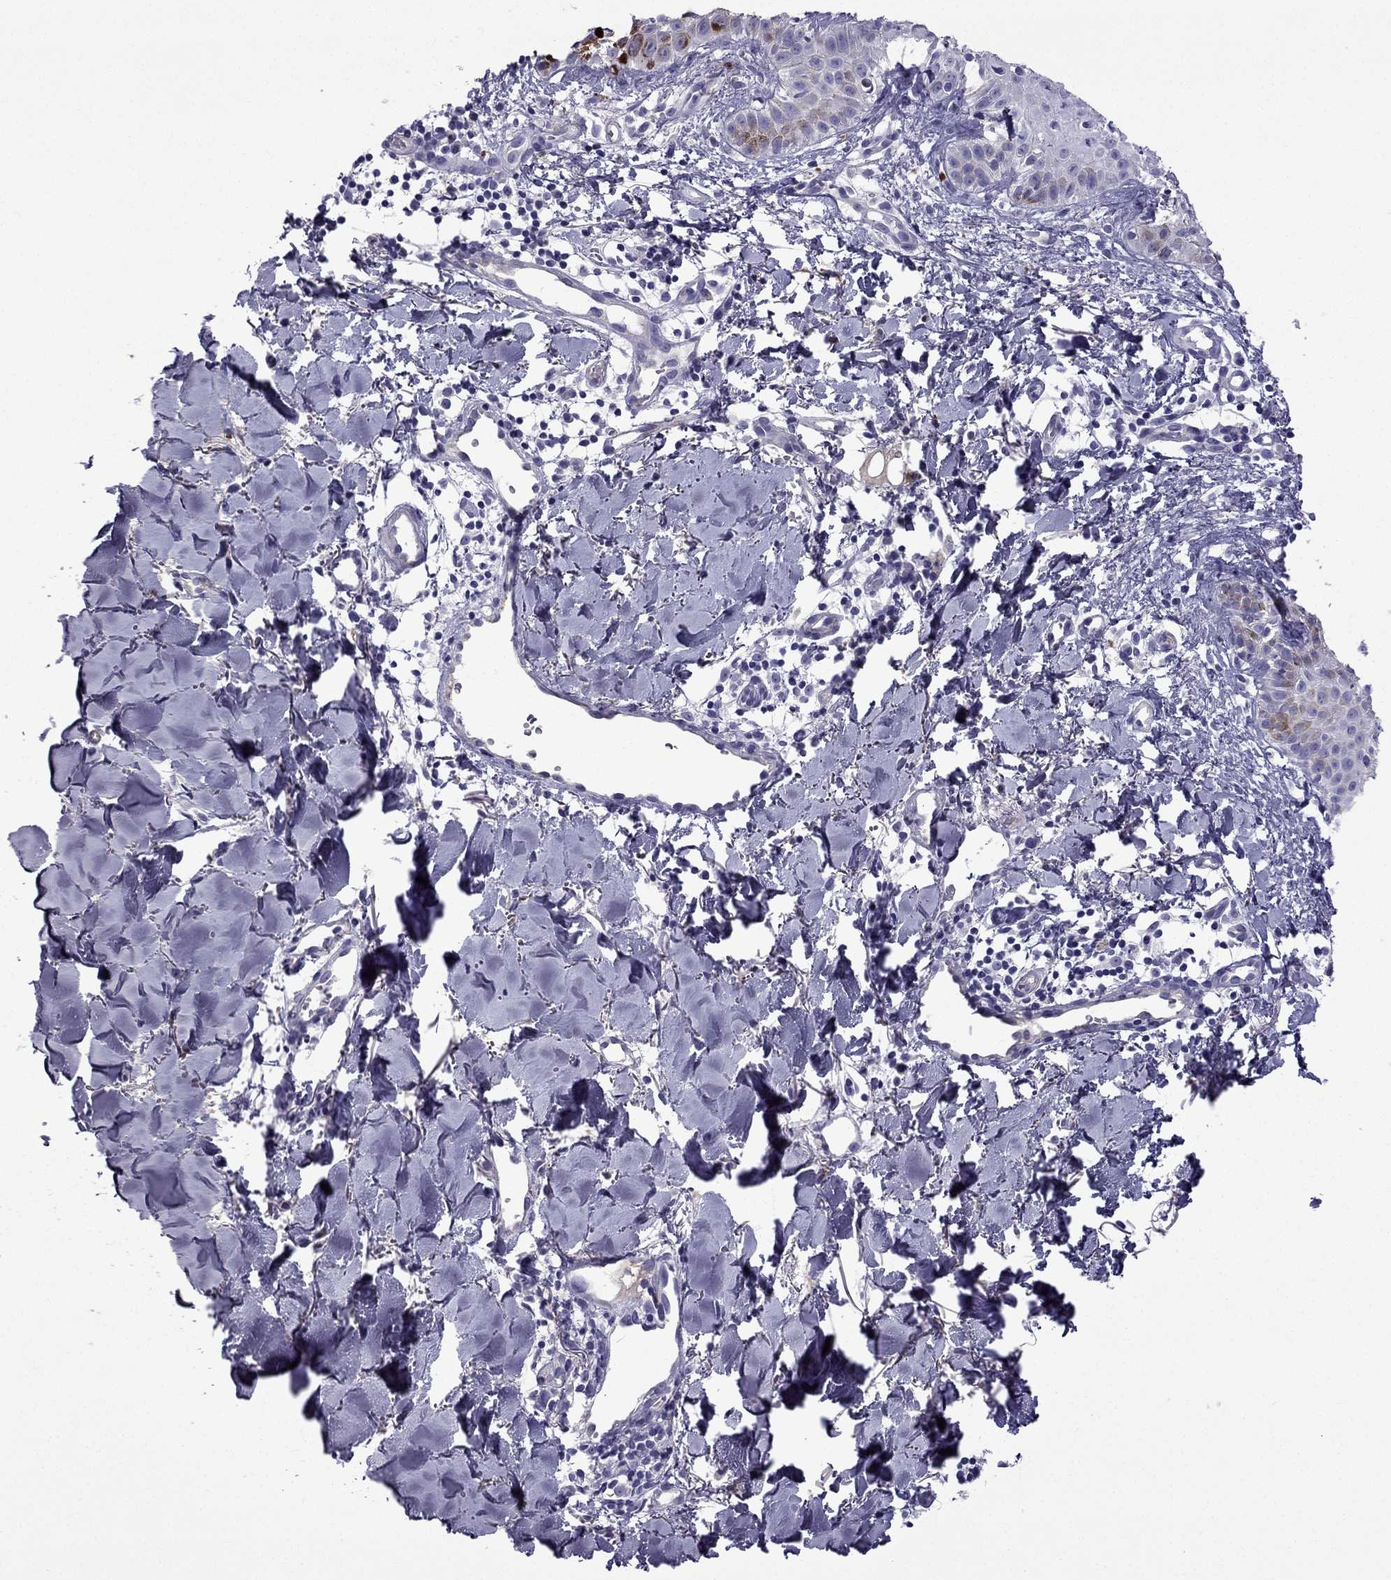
{"staining": {"intensity": "negative", "quantity": "none", "location": "none"}, "tissue": "melanoma", "cell_type": "Tumor cells", "image_type": "cancer", "snomed": [{"axis": "morphology", "description": "Malignant melanoma, NOS"}, {"axis": "topography", "description": "Skin"}], "caption": "DAB immunohistochemical staining of human malignant melanoma exhibits no significant expression in tumor cells.", "gene": "STOML3", "patient": {"sex": "male", "age": 51}}